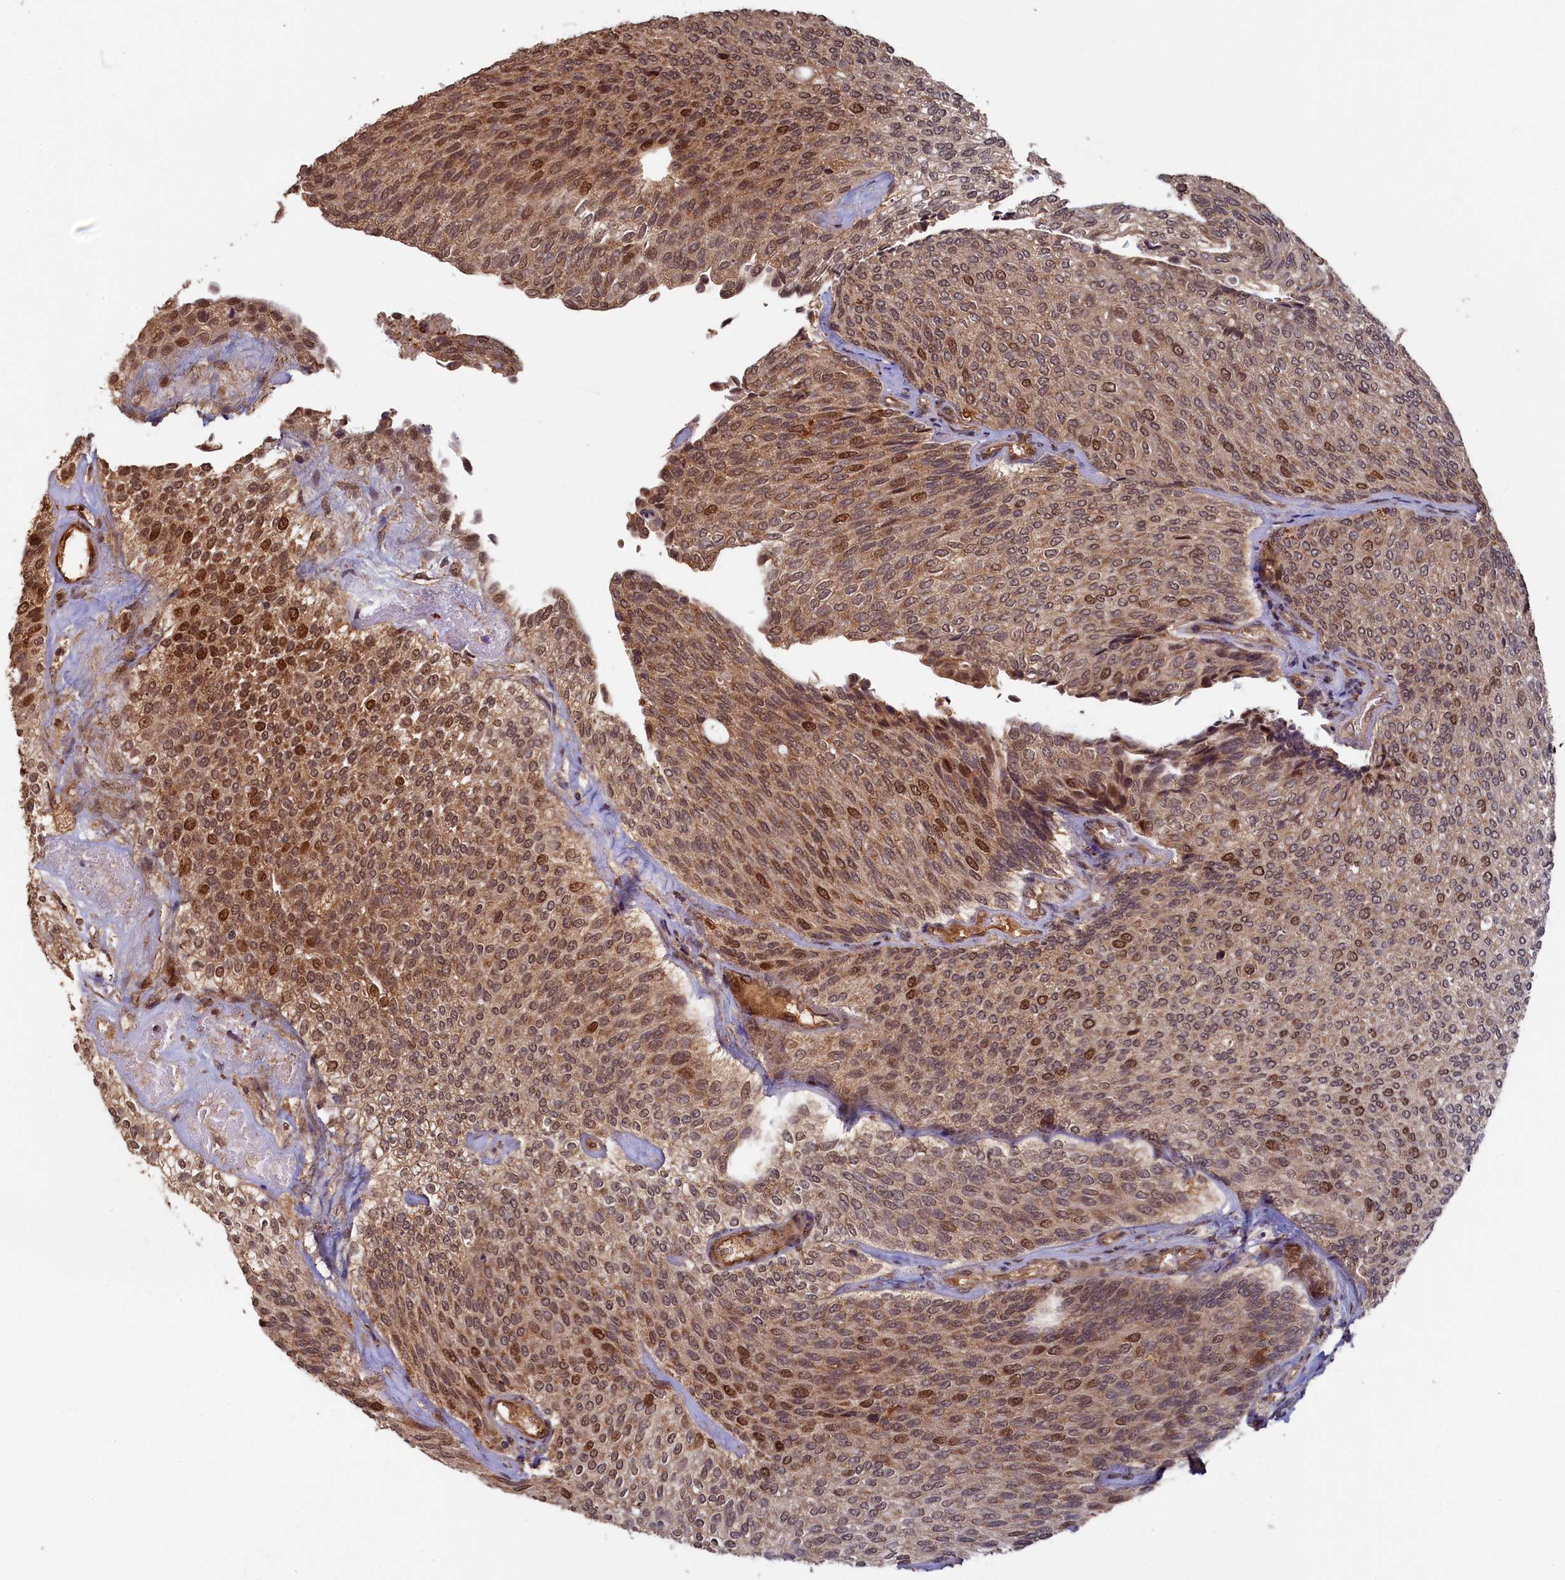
{"staining": {"intensity": "strong", "quantity": "25%-75%", "location": "nuclear"}, "tissue": "urothelial cancer", "cell_type": "Tumor cells", "image_type": "cancer", "snomed": [{"axis": "morphology", "description": "Urothelial carcinoma, Low grade"}, {"axis": "topography", "description": "Urinary bladder"}], "caption": "Immunohistochemical staining of human urothelial cancer displays high levels of strong nuclear protein positivity in about 25%-75% of tumor cells.", "gene": "BRCA1", "patient": {"sex": "female", "age": 79}}